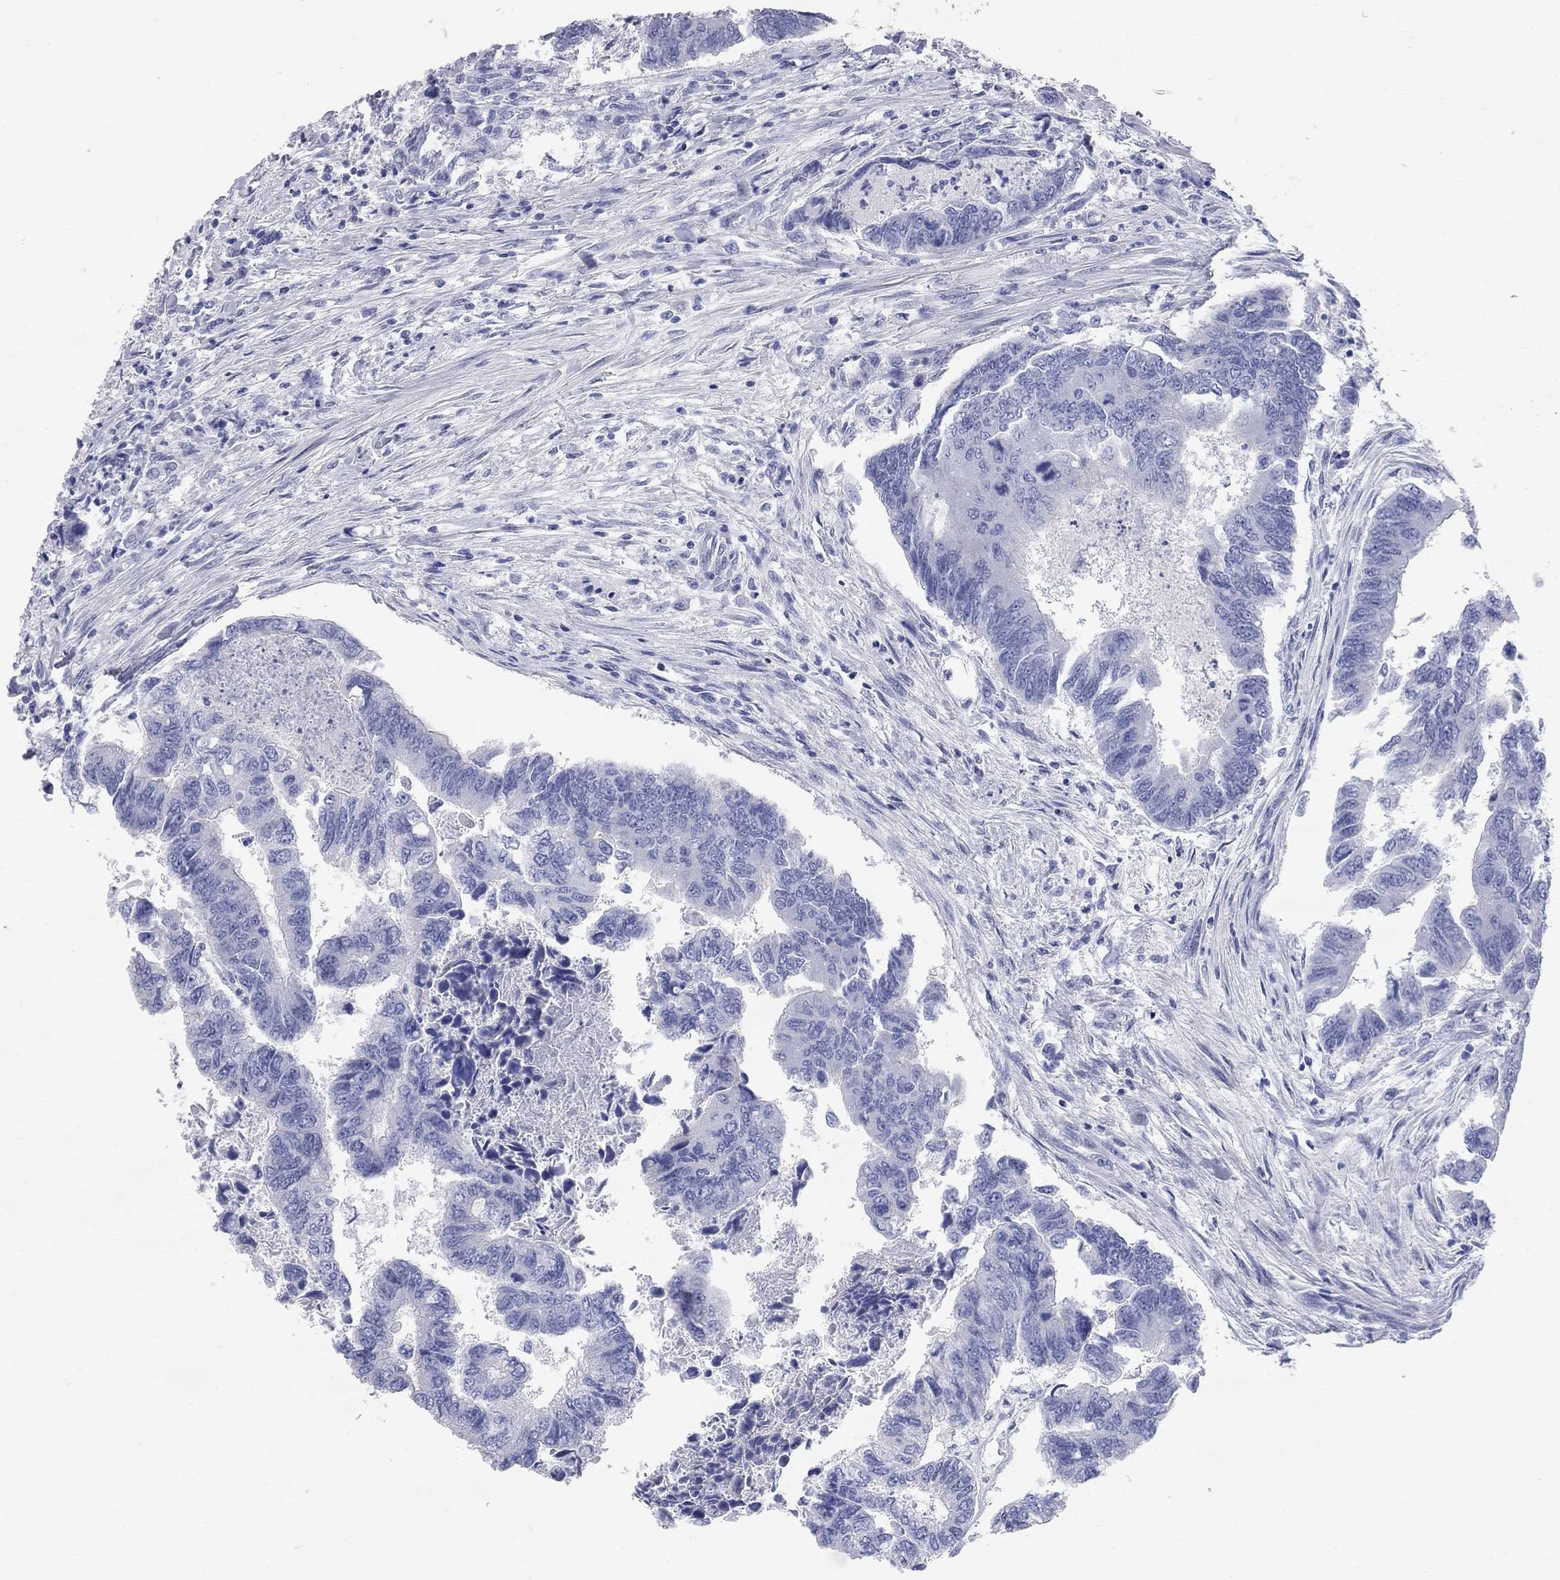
{"staining": {"intensity": "negative", "quantity": "none", "location": "none"}, "tissue": "colorectal cancer", "cell_type": "Tumor cells", "image_type": "cancer", "snomed": [{"axis": "morphology", "description": "Adenocarcinoma, NOS"}, {"axis": "topography", "description": "Colon"}], "caption": "Photomicrograph shows no significant protein positivity in tumor cells of colorectal cancer.", "gene": "AOX1", "patient": {"sex": "female", "age": 65}}